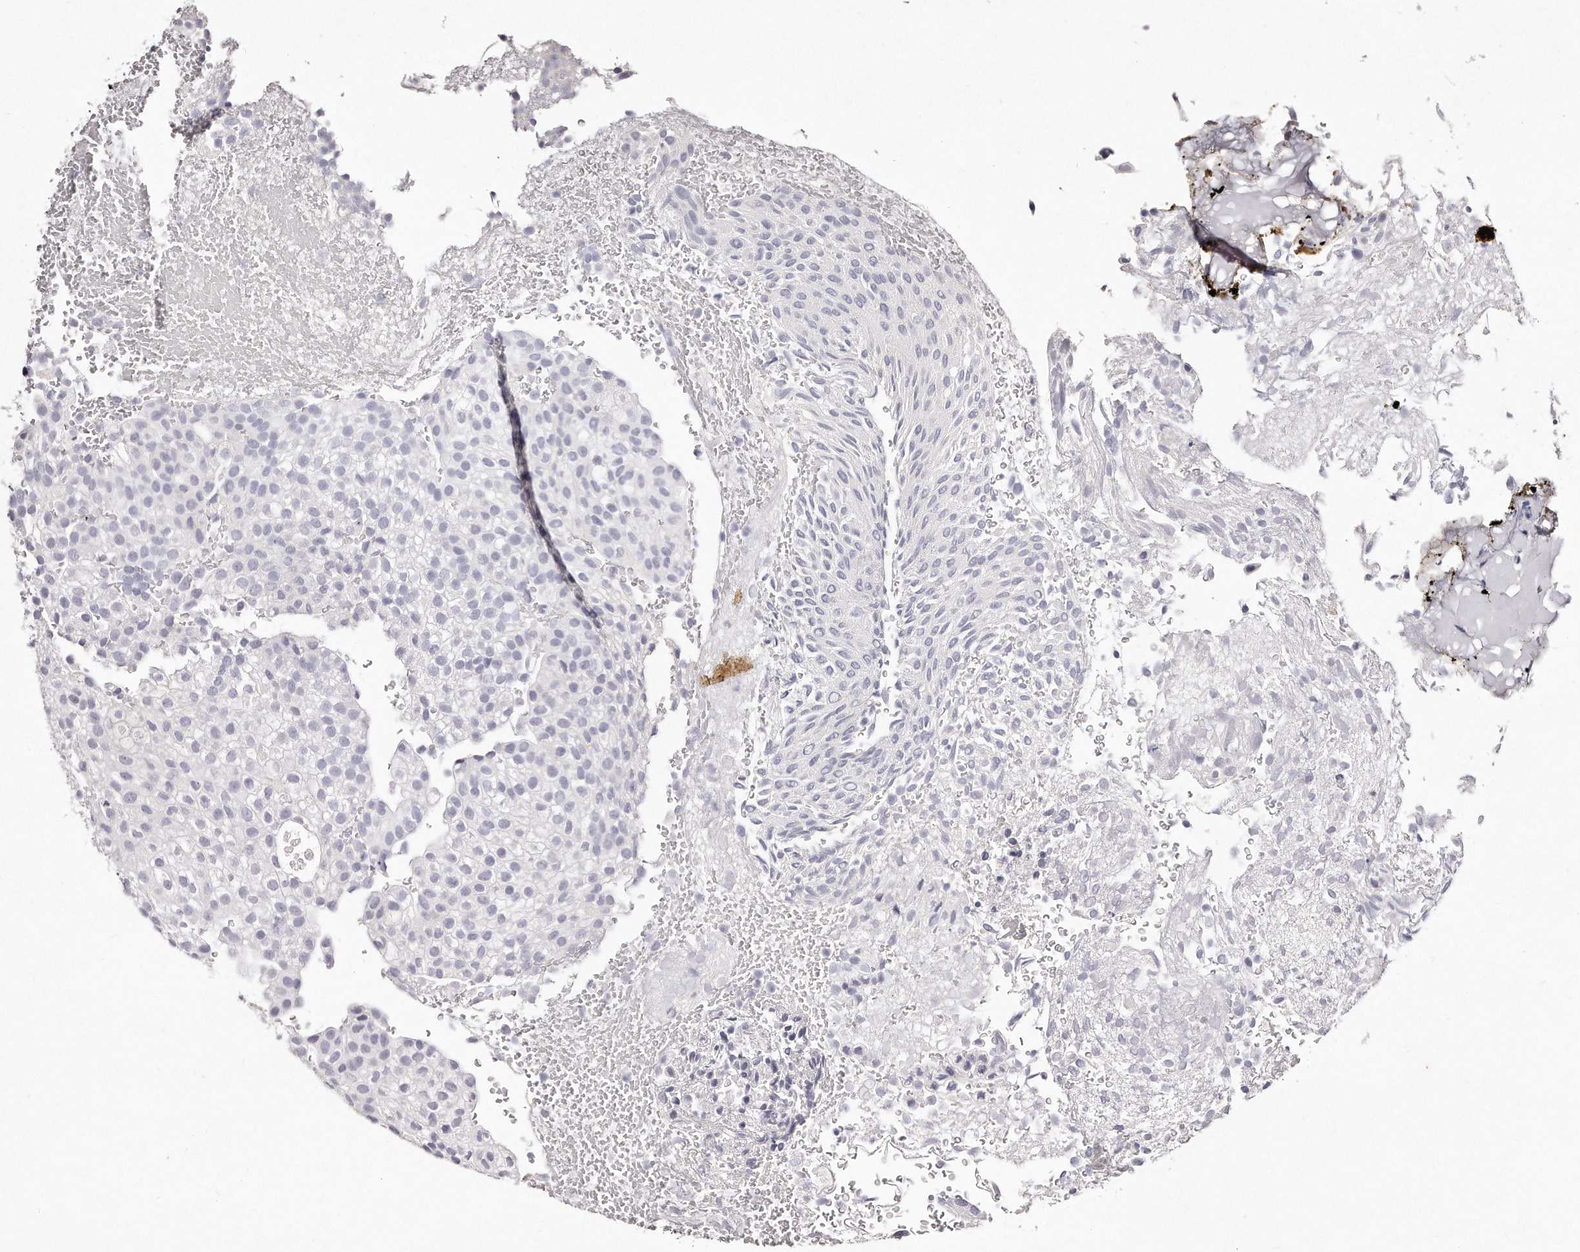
{"staining": {"intensity": "negative", "quantity": "none", "location": "none"}, "tissue": "urothelial cancer", "cell_type": "Tumor cells", "image_type": "cancer", "snomed": [{"axis": "morphology", "description": "Urothelial carcinoma, Low grade"}, {"axis": "topography", "description": "Urinary bladder"}], "caption": "The immunohistochemistry photomicrograph has no significant positivity in tumor cells of urothelial cancer tissue.", "gene": "GDA", "patient": {"sex": "male", "age": 78}}